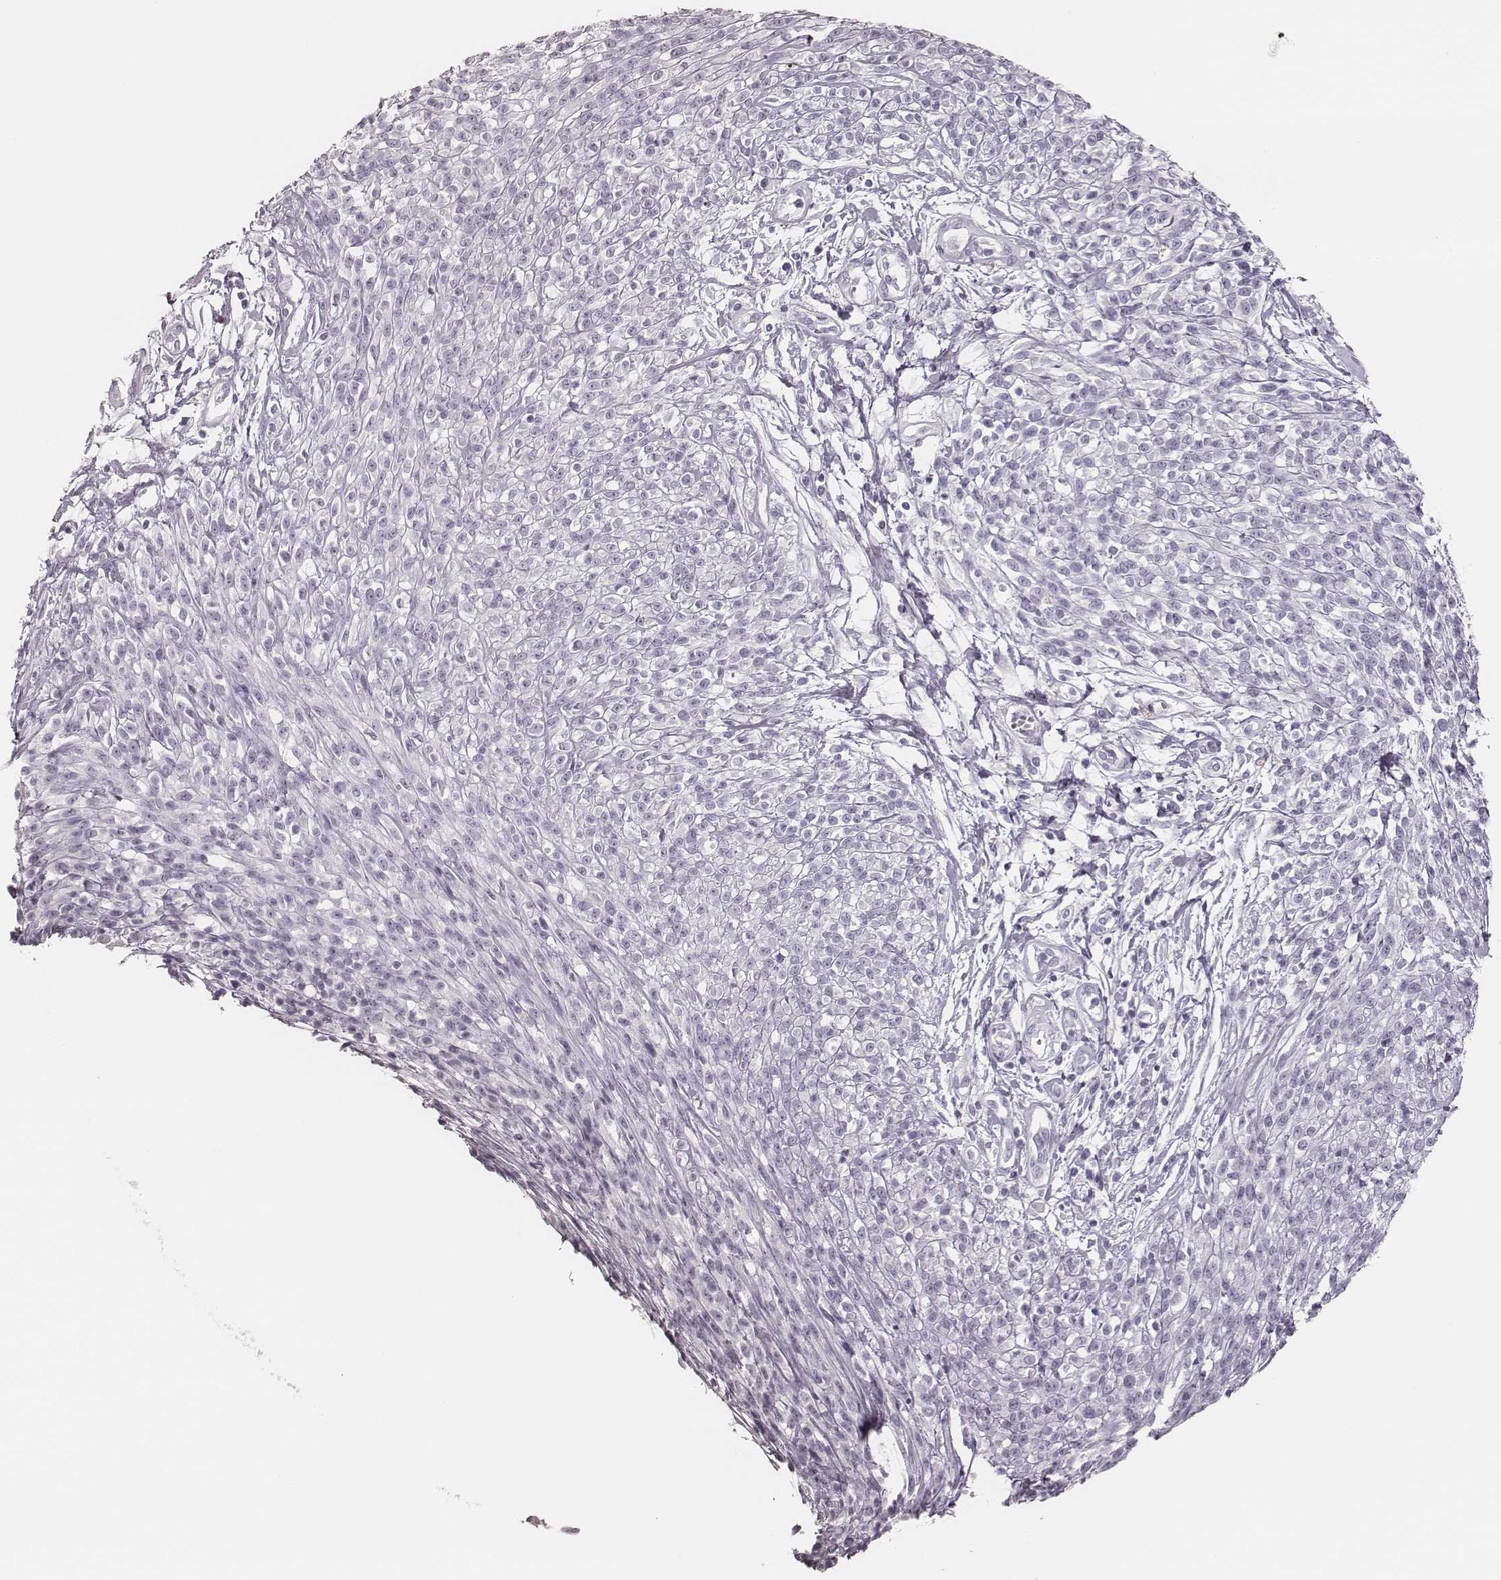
{"staining": {"intensity": "negative", "quantity": "none", "location": "none"}, "tissue": "melanoma", "cell_type": "Tumor cells", "image_type": "cancer", "snomed": [{"axis": "morphology", "description": "Malignant melanoma, NOS"}, {"axis": "topography", "description": "Skin"}, {"axis": "topography", "description": "Skin of trunk"}], "caption": "Tumor cells show no significant protein positivity in melanoma. (Immunohistochemistry (ihc), brightfield microscopy, high magnification).", "gene": "MSX1", "patient": {"sex": "male", "age": 74}}